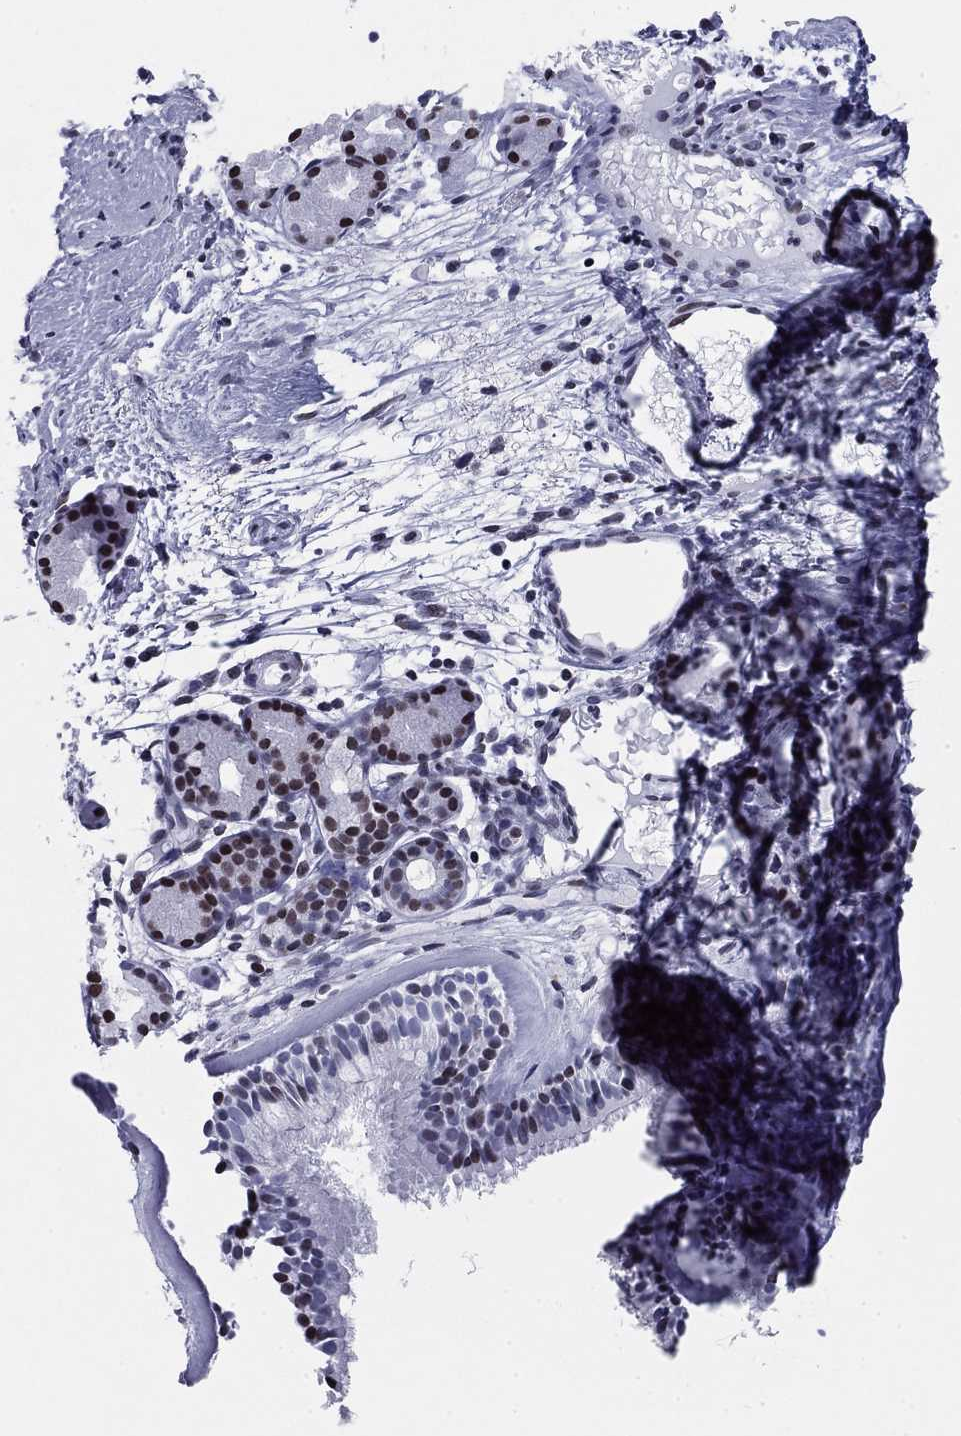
{"staining": {"intensity": "moderate", "quantity": "<25%", "location": "nuclear"}, "tissue": "nasopharynx", "cell_type": "Respiratory epithelial cells", "image_type": "normal", "snomed": [{"axis": "morphology", "description": "Normal tissue, NOS"}, {"axis": "topography", "description": "Nasopharynx"}], "caption": "Protein staining reveals moderate nuclear positivity in approximately <25% of respiratory epithelial cells in normal nasopharynx. Immunohistochemistry (ihc) stains the protein in brown and the nuclei are stained blue.", "gene": "CCDC144A", "patient": {"sex": "female", "age": 81}}